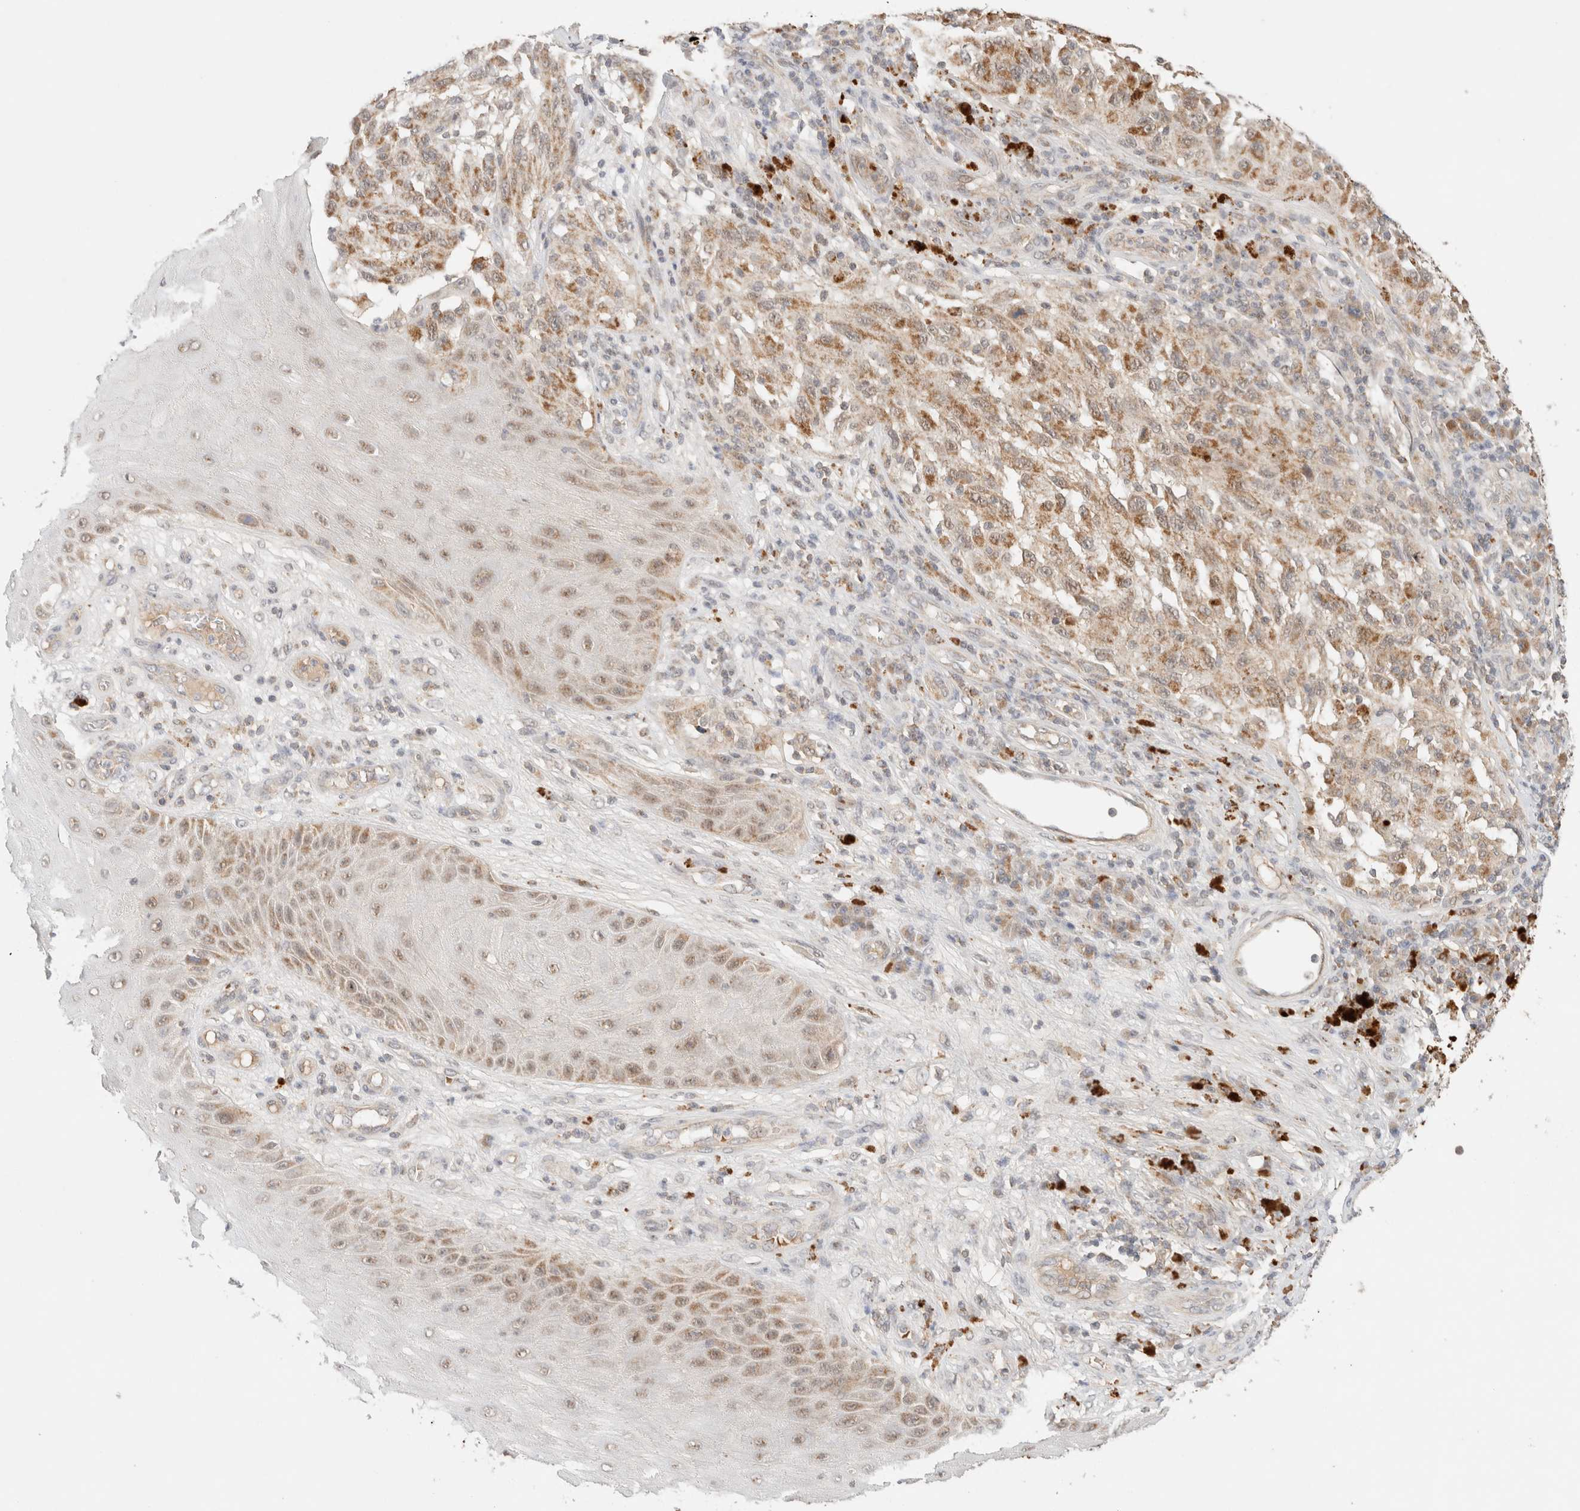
{"staining": {"intensity": "moderate", "quantity": ">75%", "location": "cytoplasmic/membranous"}, "tissue": "melanoma", "cell_type": "Tumor cells", "image_type": "cancer", "snomed": [{"axis": "morphology", "description": "Malignant melanoma, NOS"}, {"axis": "topography", "description": "Skin"}], "caption": "About >75% of tumor cells in melanoma reveal moderate cytoplasmic/membranous protein expression as visualized by brown immunohistochemical staining.", "gene": "MRM3", "patient": {"sex": "female", "age": 73}}